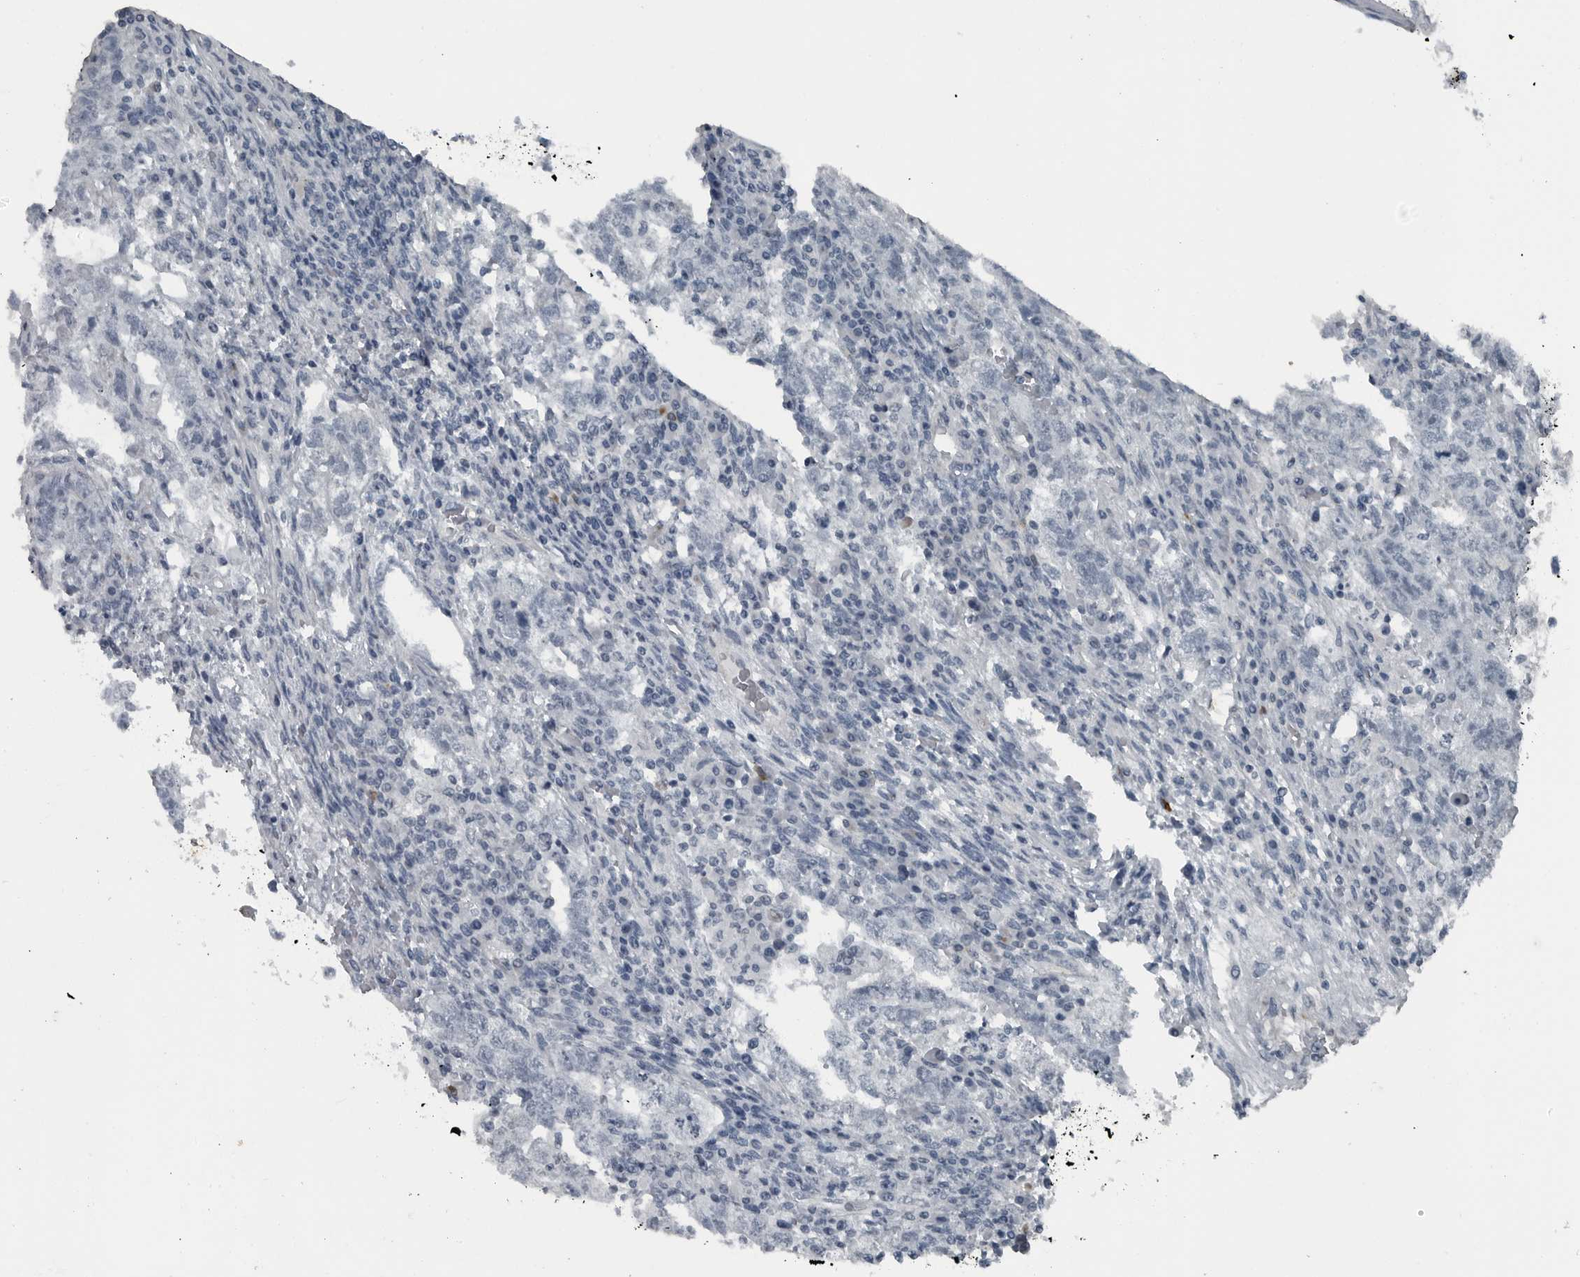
{"staining": {"intensity": "negative", "quantity": "none", "location": "none"}, "tissue": "testis cancer", "cell_type": "Tumor cells", "image_type": "cancer", "snomed": [{"axis": "morphology", "description": "Carcinoma, Embryonal, NOS"}, {"axis": "topography", "description": "Testis"}], "caption": "This is an immunohistochemistry (IHC) micrograph of testis cancer. There is no expression in tumor cells.", "gene": "GAK", "patient": {"sex": "male", "age": 36}}